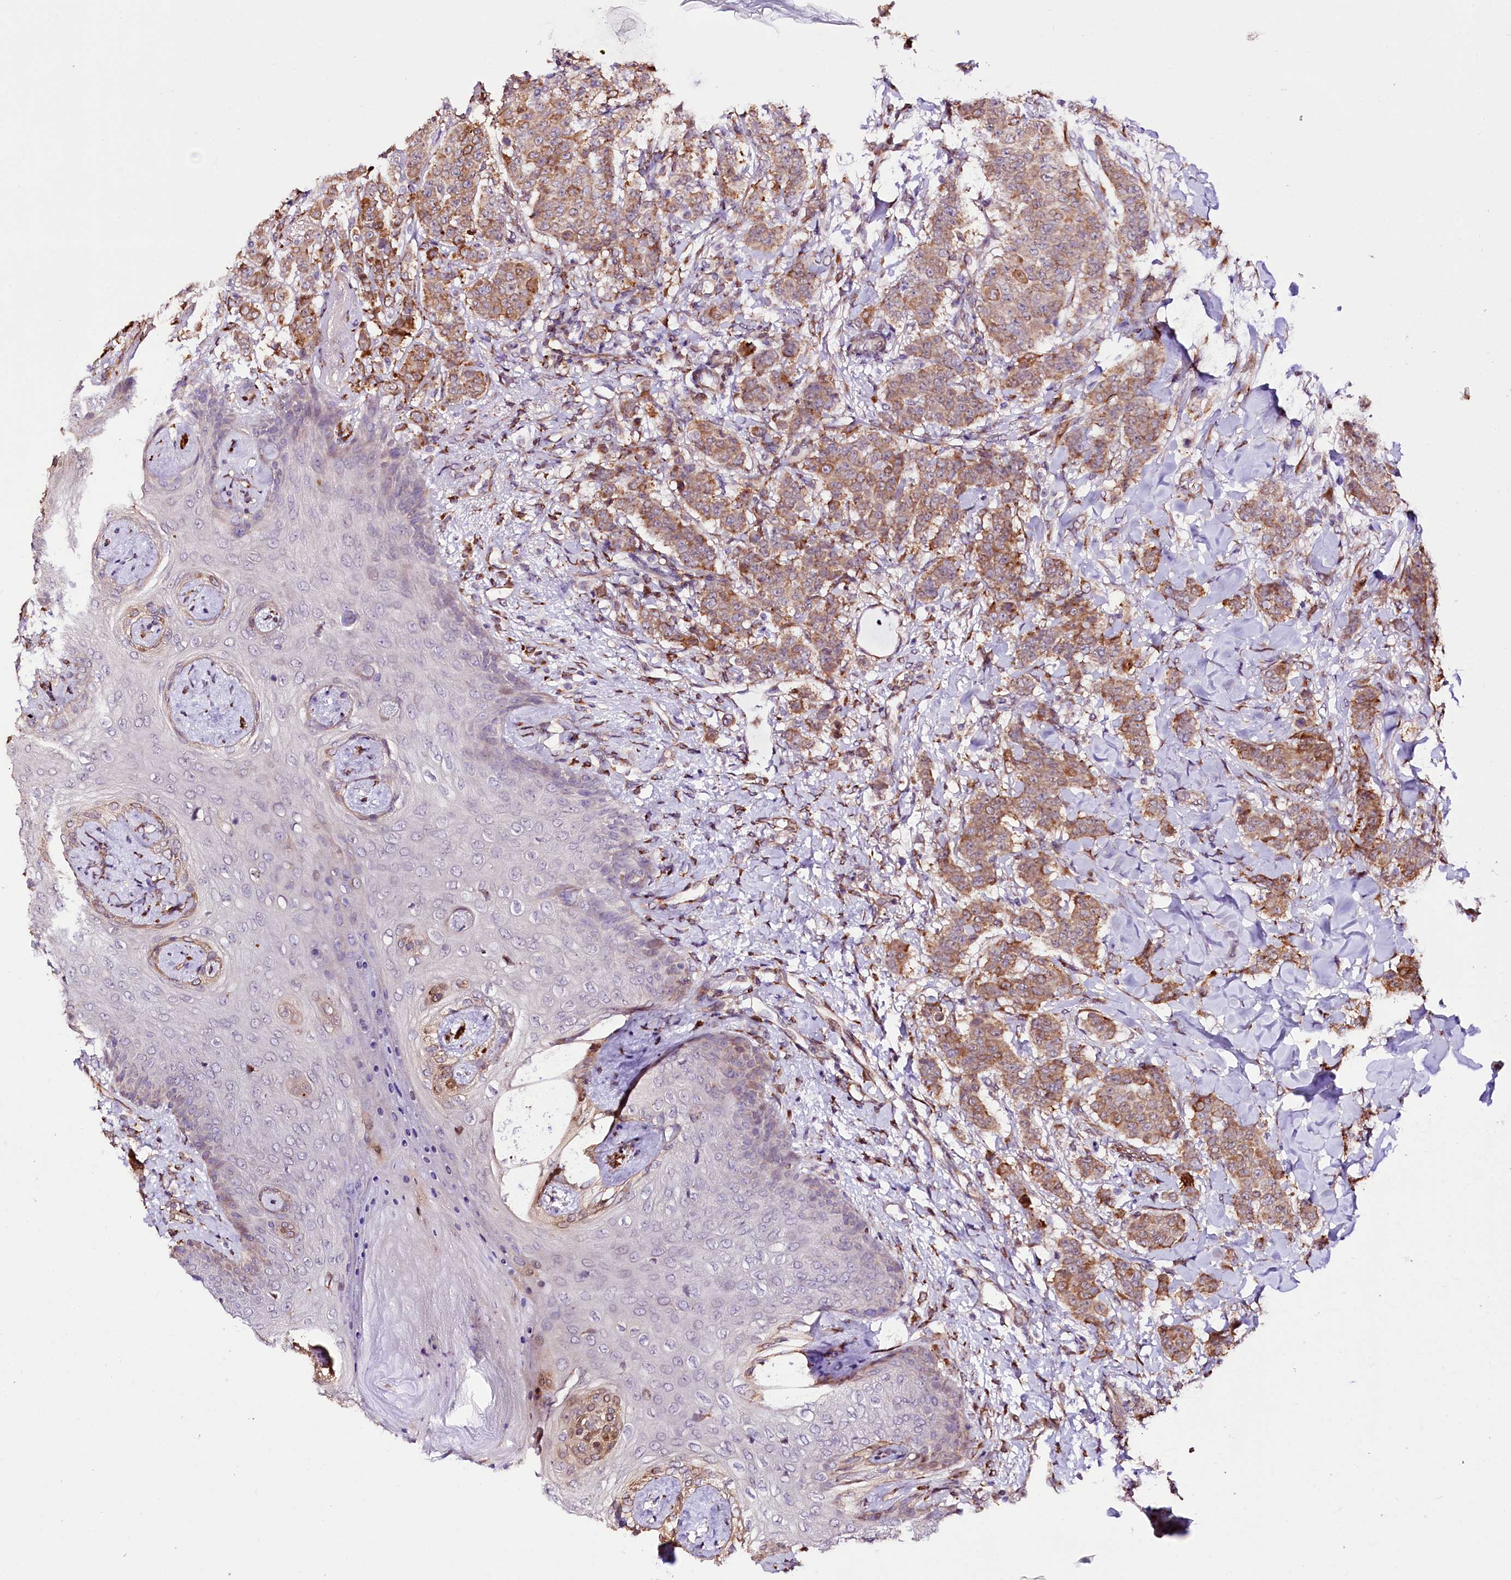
{"staining": {"intensity": "moderate", "quantity": ">75%", "location": "cytoplasmic/membranous"}, "tissue": "breast cancer", "cell_type": "Tumor cells", "image_type": "cancer", "snomed": [{"axis": "morphology", "description": "Duct carcinoma"}, {"axis": "topography", "description": "Breast"}], "caption": "The photomicrograph exhibits staining of breast cancer (infiltrating ductal carcinoma), revealing moderate cytoplasmic/membranous protein positivity (brown color) within tumor cells.", "gene": "CUTC", "patient": {"sex": "female", "age": 40}}